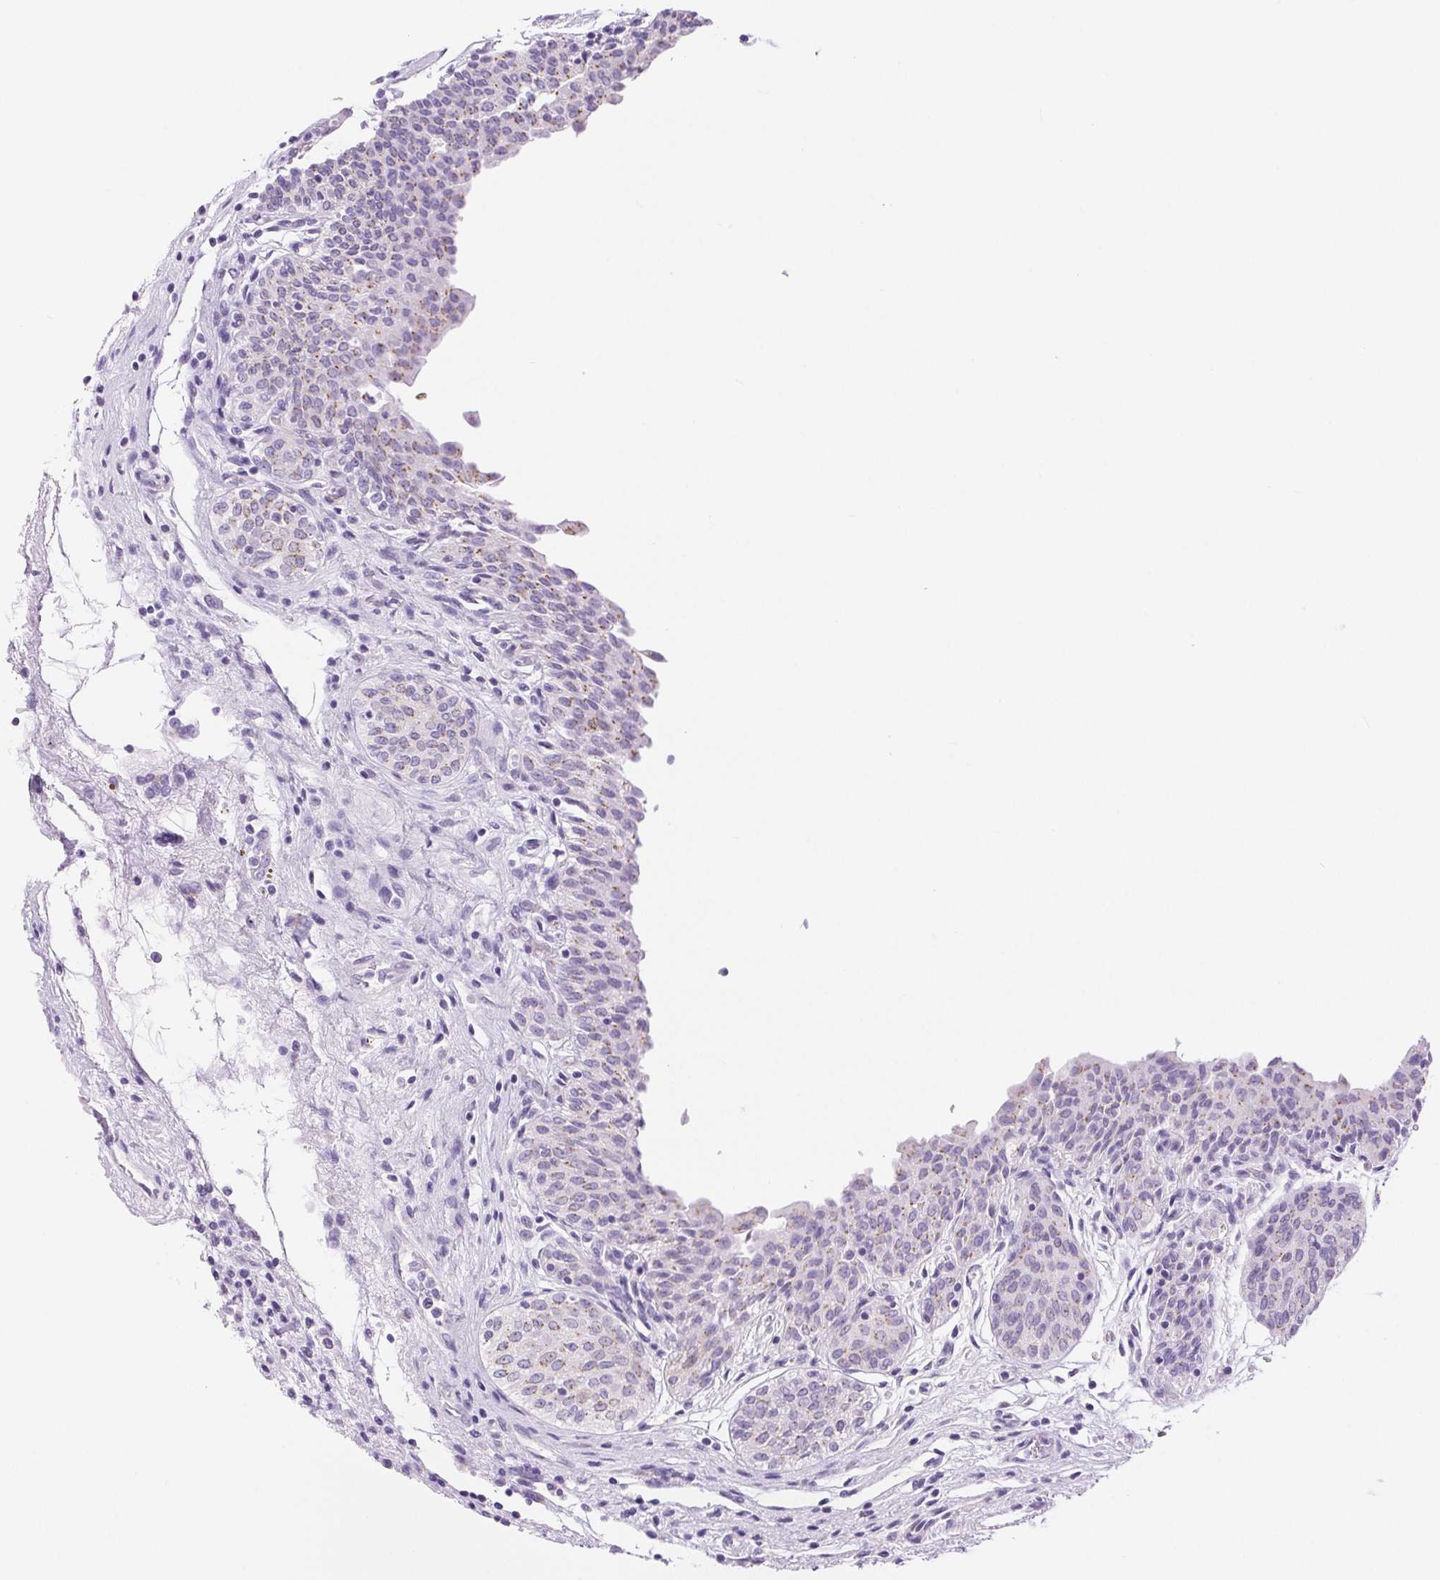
{"staining": {"intensity": "weak", "quantity": "<25%", "location": "cytoplasmic/membranous"}, "tissue": "urinary bladder", "cell_type": "Urothelial cells", "image_type": "normal", "snomed": [{"axis": "morphology", "description": "Normal tissue, NOS"}, {"axis": "topography", "description": "Urinary bladder"}], "caption": "High power microscopy histopathology image of an immunohistochemistry (IHC) photomicrograph of normal urinary bladder, revealing no significant expression in urothelial cells.", "gene": "SERPINB3", "patient": {"sex": "male", "age": 68}}